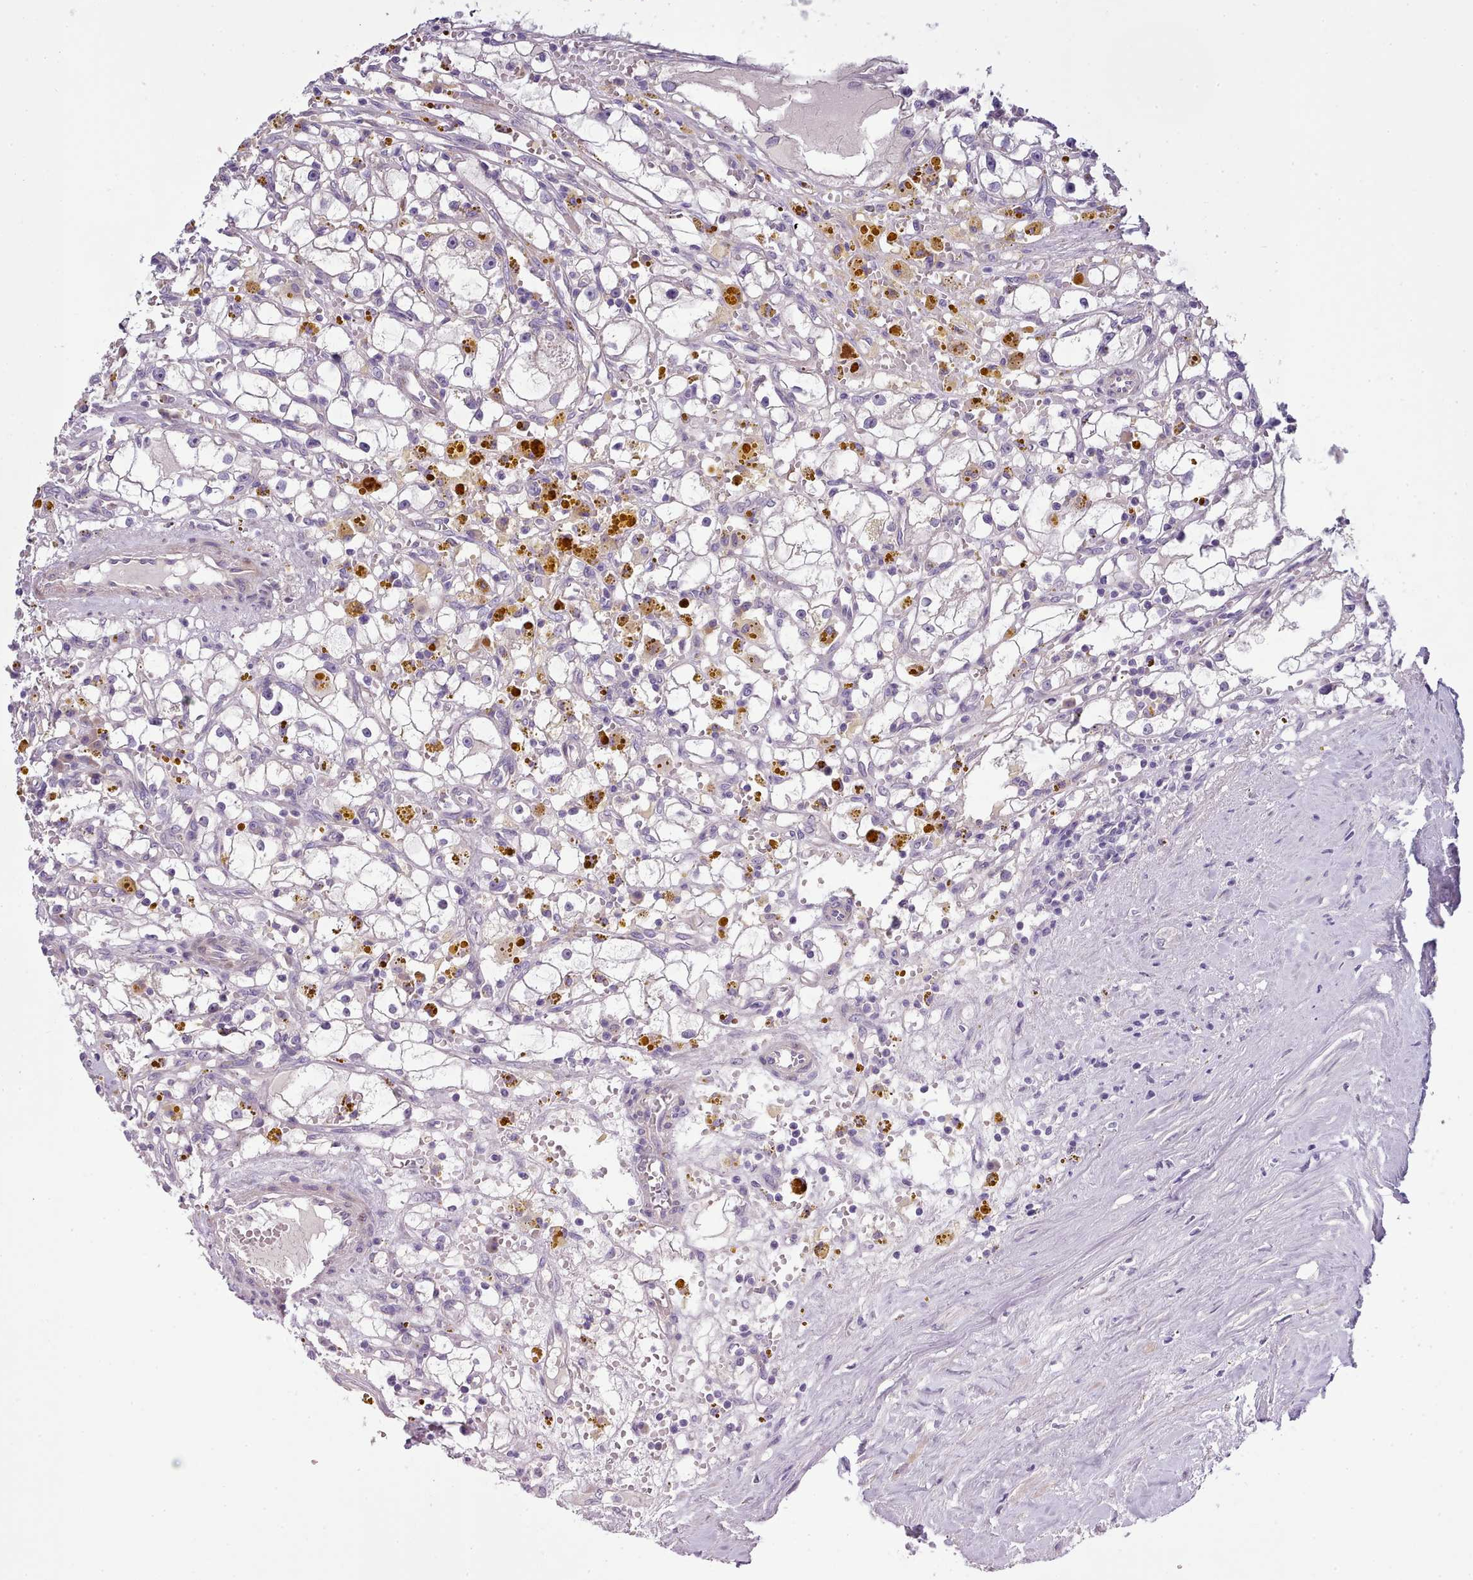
{"staining": {"intensity": "negative", "quantity": "none", "location": "none"}, "tissue": "renal cancer", "cell_type": "Tumor cells", "image_type": "cancer", "snomed": [{"axis": "morphology", "description": "Adenocarcinoma, NOS"}, {"axis": "topography", "description": "Kidney"}], "caption": "This is a histopathology image of immunohistochemistry staining of renal cancer (adenocarcinoma), which shows no positivity in tumor cells.", "gene": "SETX", "patient": {"sex": "male", "age": 56}}